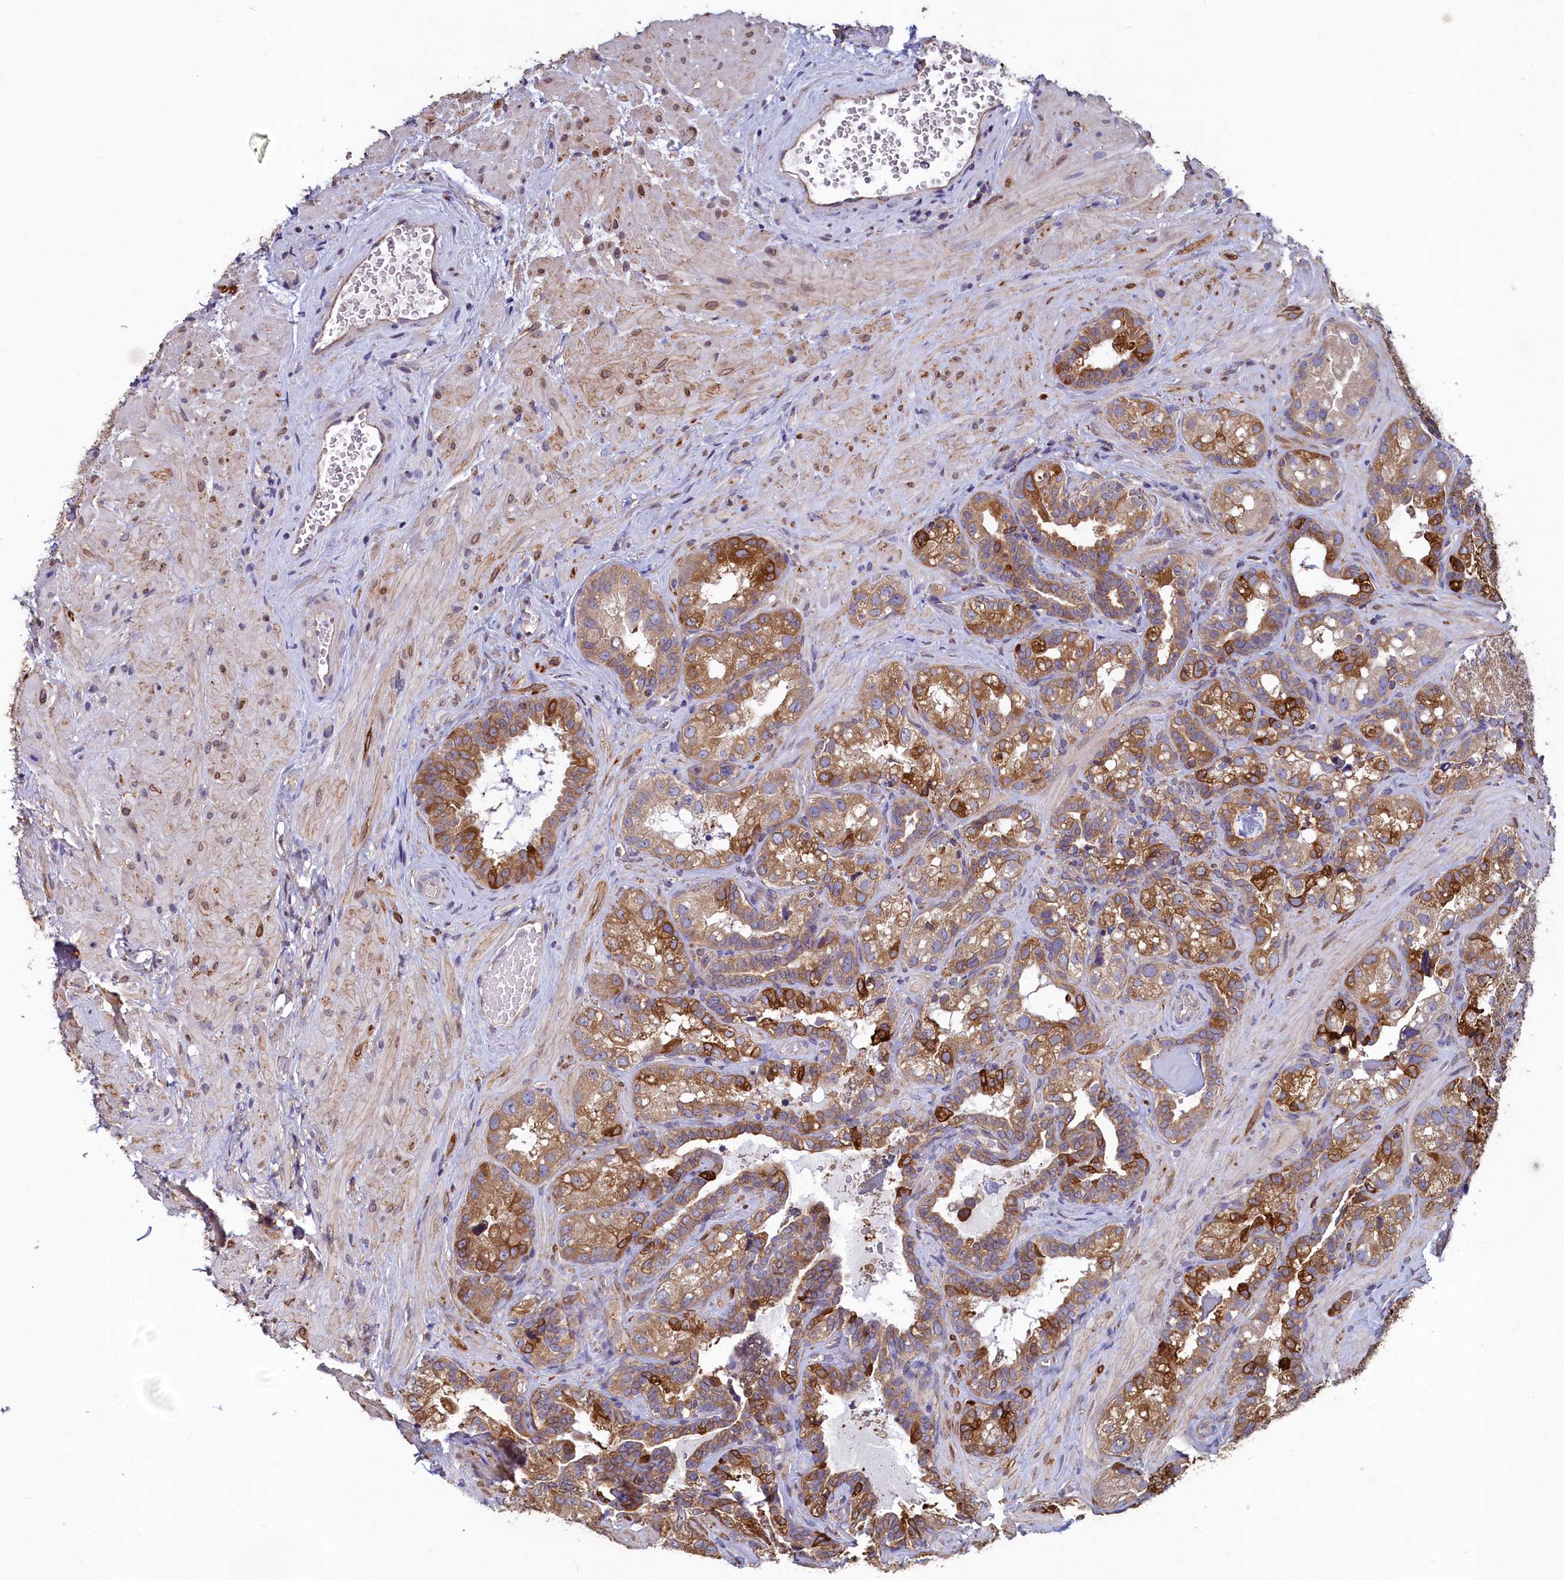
{"staining": {"intensity": "moderate", "quantity": "25%-75%", "location": "cytoplasmic/membranous"}, "tissue": "seminal vesicle", "cell_type": "Glandular cells", "image_type": "normal", "snomed": [{"axis": "morphology", "description": "Normal tissue, NOS"}, {"axis": "topography", "description": "Seminal veicle"}, {"axis": "topography", "description": "Peripheral nerve tissue"}], "caption": "Immunohistochemistry image of unremarkable seminal vesicle: human seminal vesicle stained using immunohistochemistry (IHC) reveals medium levels of moderate protein expression localized specifically in the cytoplasmic/membranous of glandular cells, appearing as a cytoplasmic/membranous brown color.", "gene": "SPATA2L", "patient": {"sex": "male", "age": 67}}